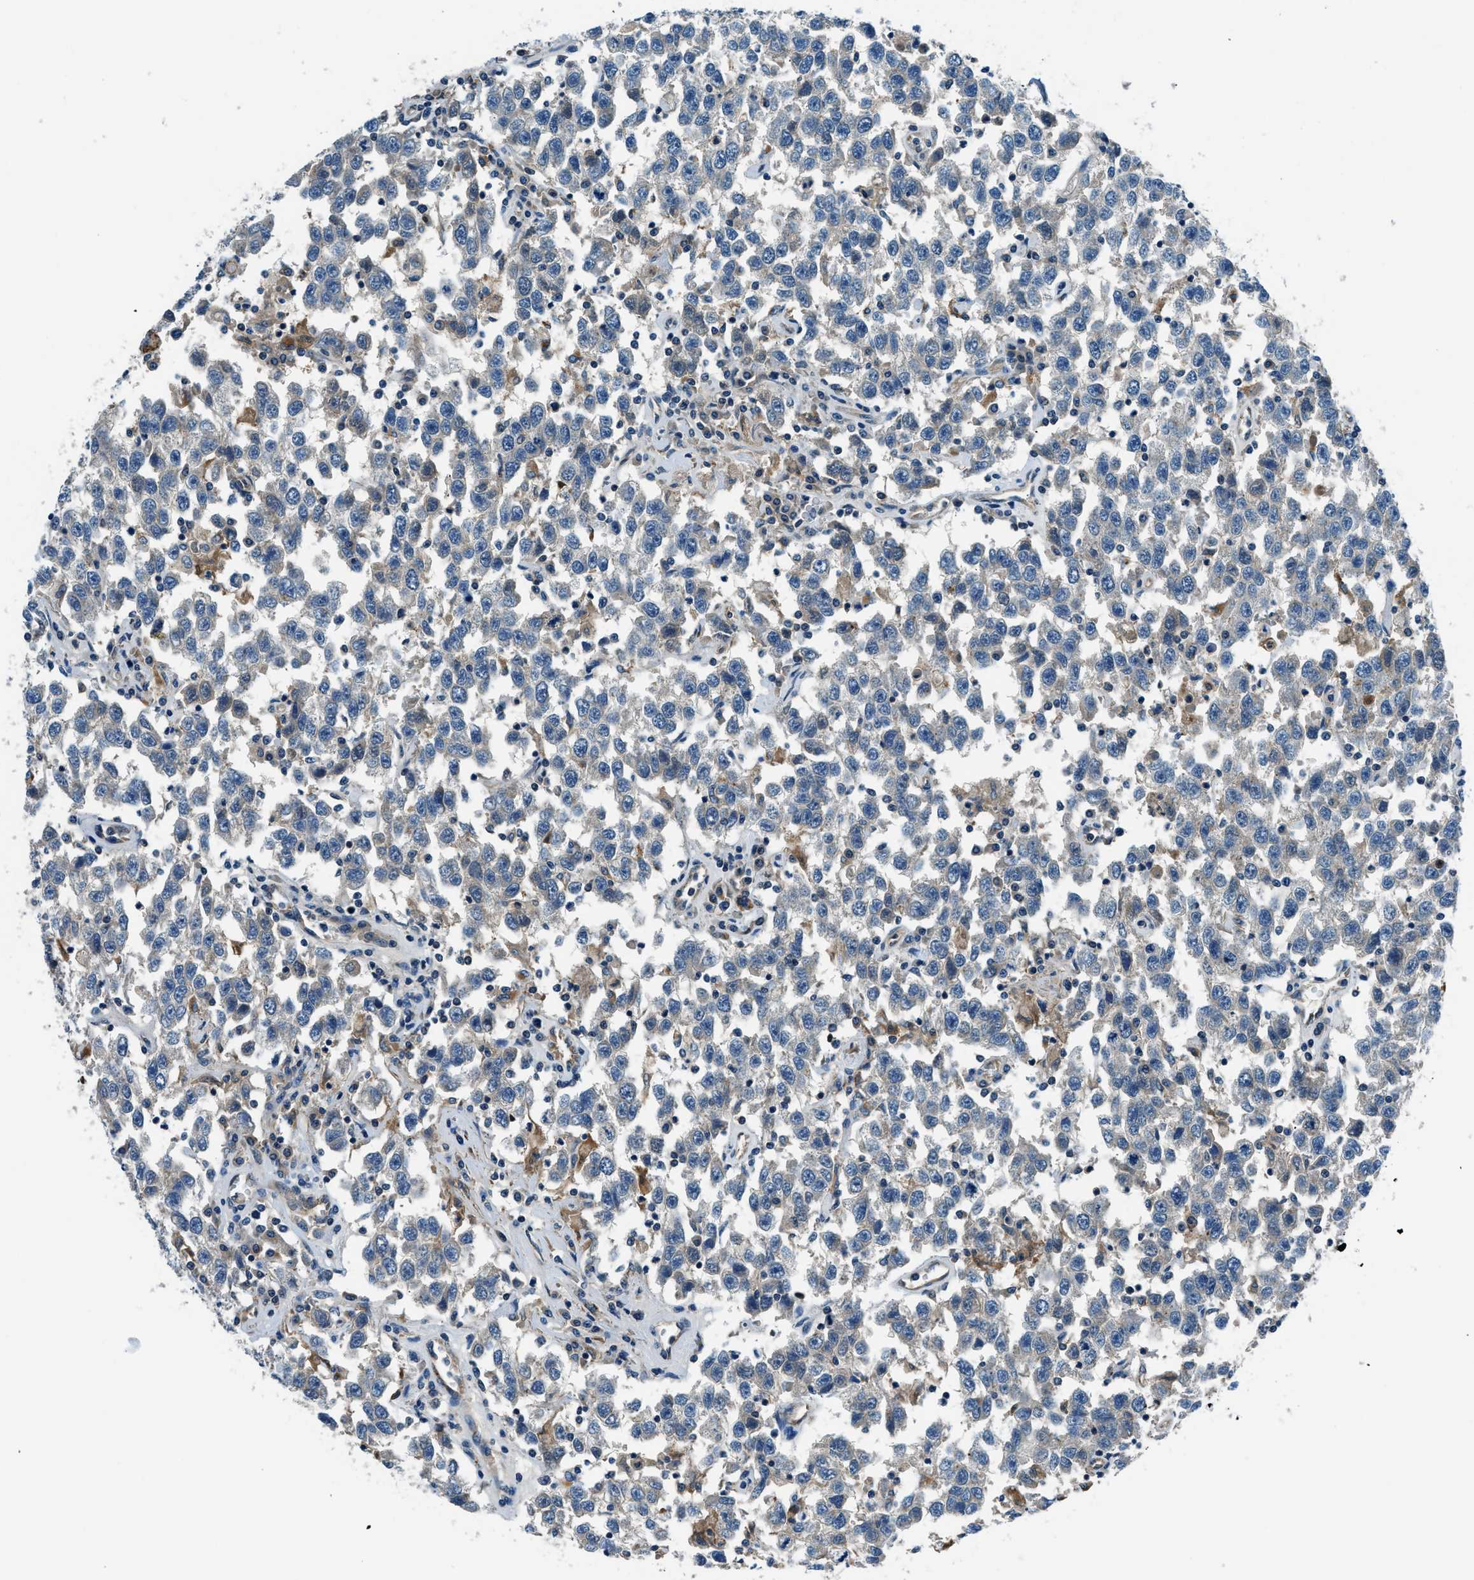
{"staining": {"intensity": "negative", "quantity": "none", "location": "none"}, "tissue": "testis cancer", "cell_type": "Tumor cells", "image_type": "cancer", "snomed": [{"axis": "morphology", "description": "Seminoma, NOS"}, {"axis": "topography", "description": "Testis"}], "caption": "Testis seminoma stained for a protein using immunohistochemistry (IHC) demonstrates no positivity tumor cells.", "gene": "SLC19A2", "patient": {"sex": "male", "age": 41}}